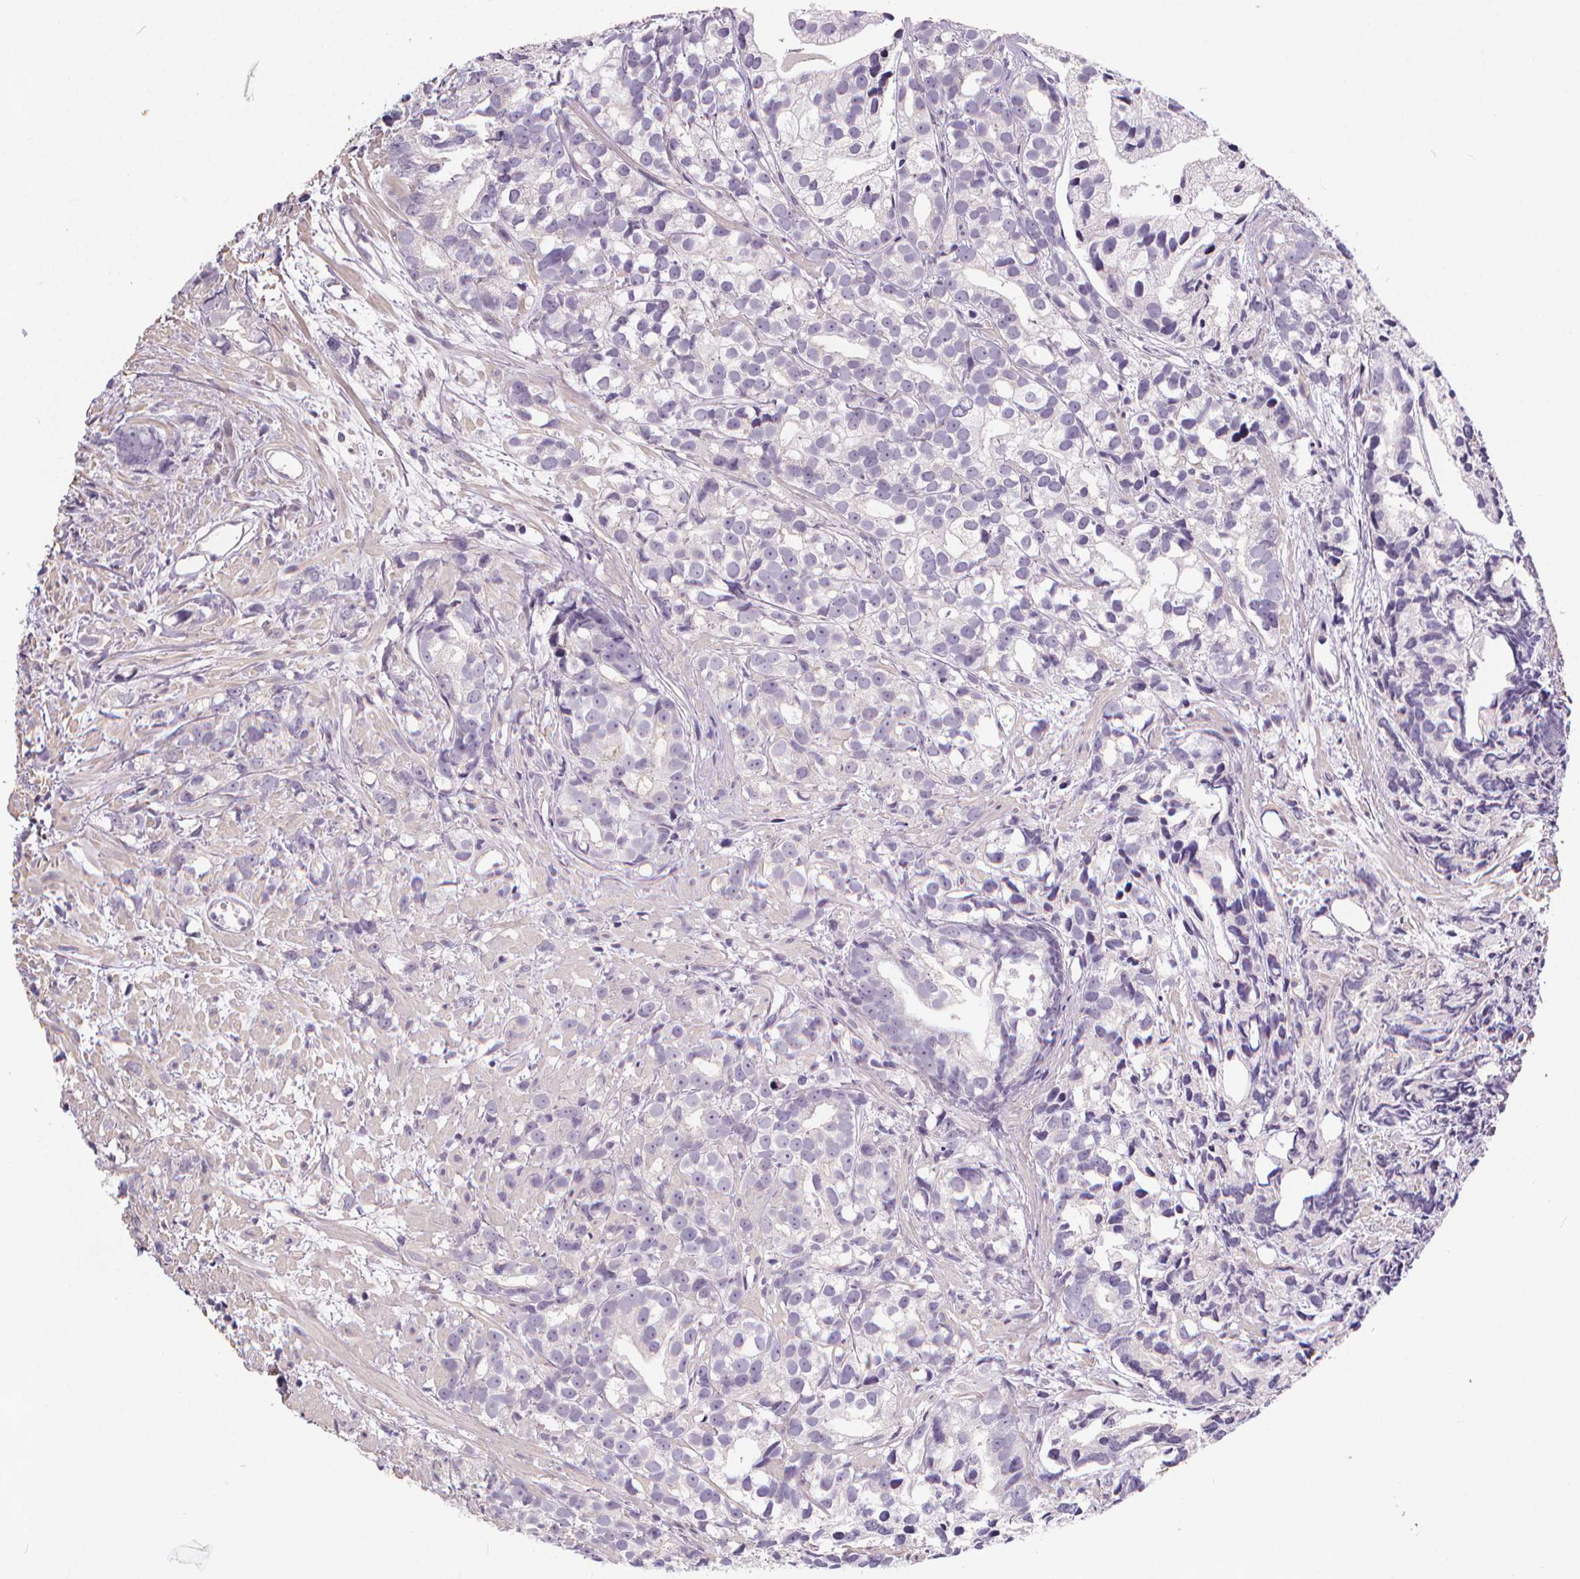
{"staining": {"intensity": "negative", "quantity": "none", "location": "none"}, "tissue": "prostate cancer", "cell_type": "Tumor cells", "image_type": "cancer", "snomed": [{"axis": "morphology", "description": "Adenocarcinoma, High grade"}, {"axis": "topography", "description": "Prostate"}], "caption": "A photomicrograph of human prostate cancer (adenocarcinoma (high-grade)) is negative for staining in tumor cells. (Brightfield microscopy of DAB immunohistochemistry (IHC) at high magnification).", "gene": "ATP6V1D", "patient": {"sex": "male", "age": 79}}